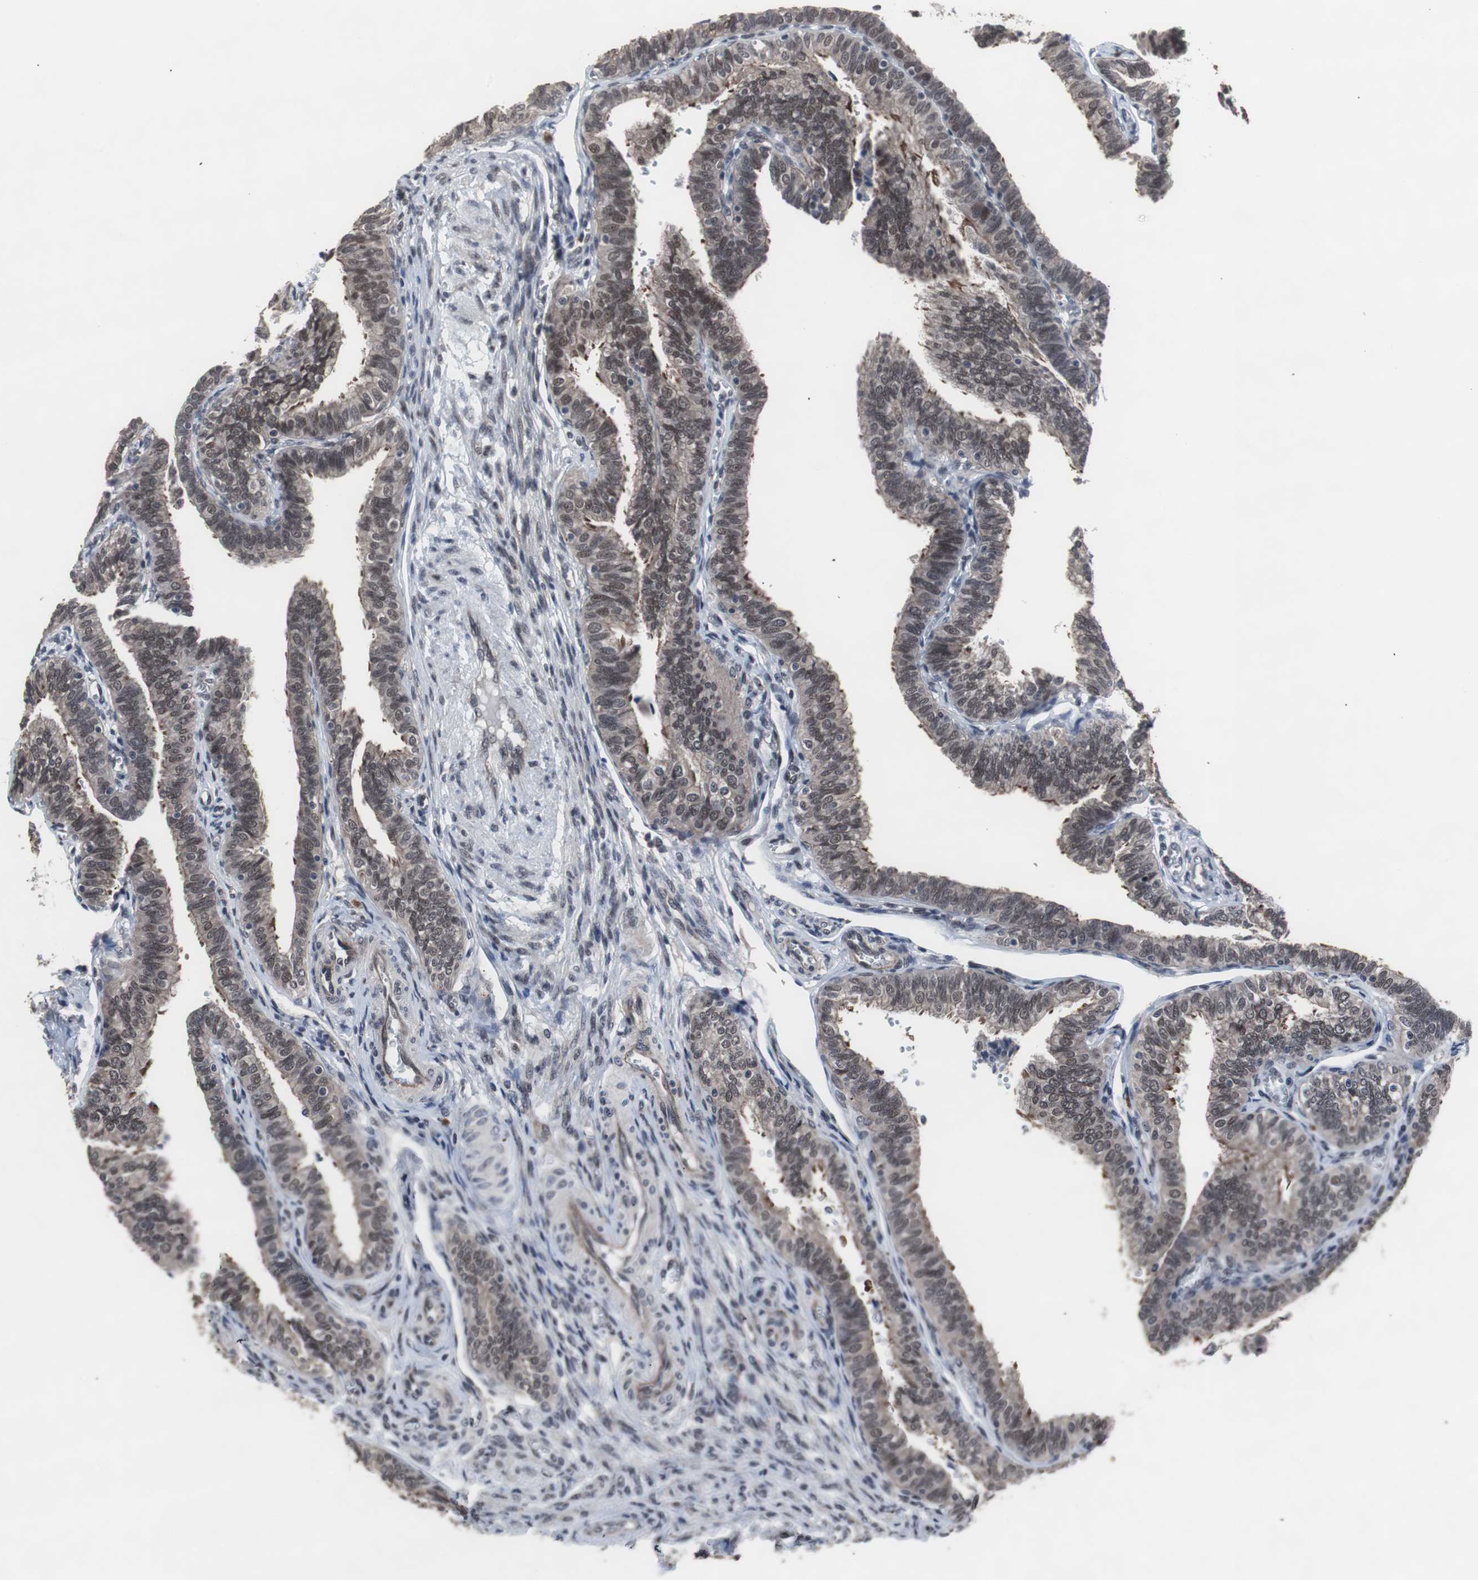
{"staining": {"intensity": "moderate", "quantity": ">75%", "location": "cytoplasmic/membranous,nuclear"}, "tissue": "fallopian tube", "cell_type": "Glandular cells", "image_type": "normal", "snomed": [{"axis": "morphology", "description": "Normal tissue, NOS"}, {"axis": "topography", "description": "Fallopian tube"}], "caption": "DAB immunohistochemical staining of benign human fallopian tube demonstrates moderate cytoplasmic/membranous,nuclear protein expression in about >75% of glandular cells.", "gene": "GTF2F2", "patient": {"sex": "female", "age": 46}}